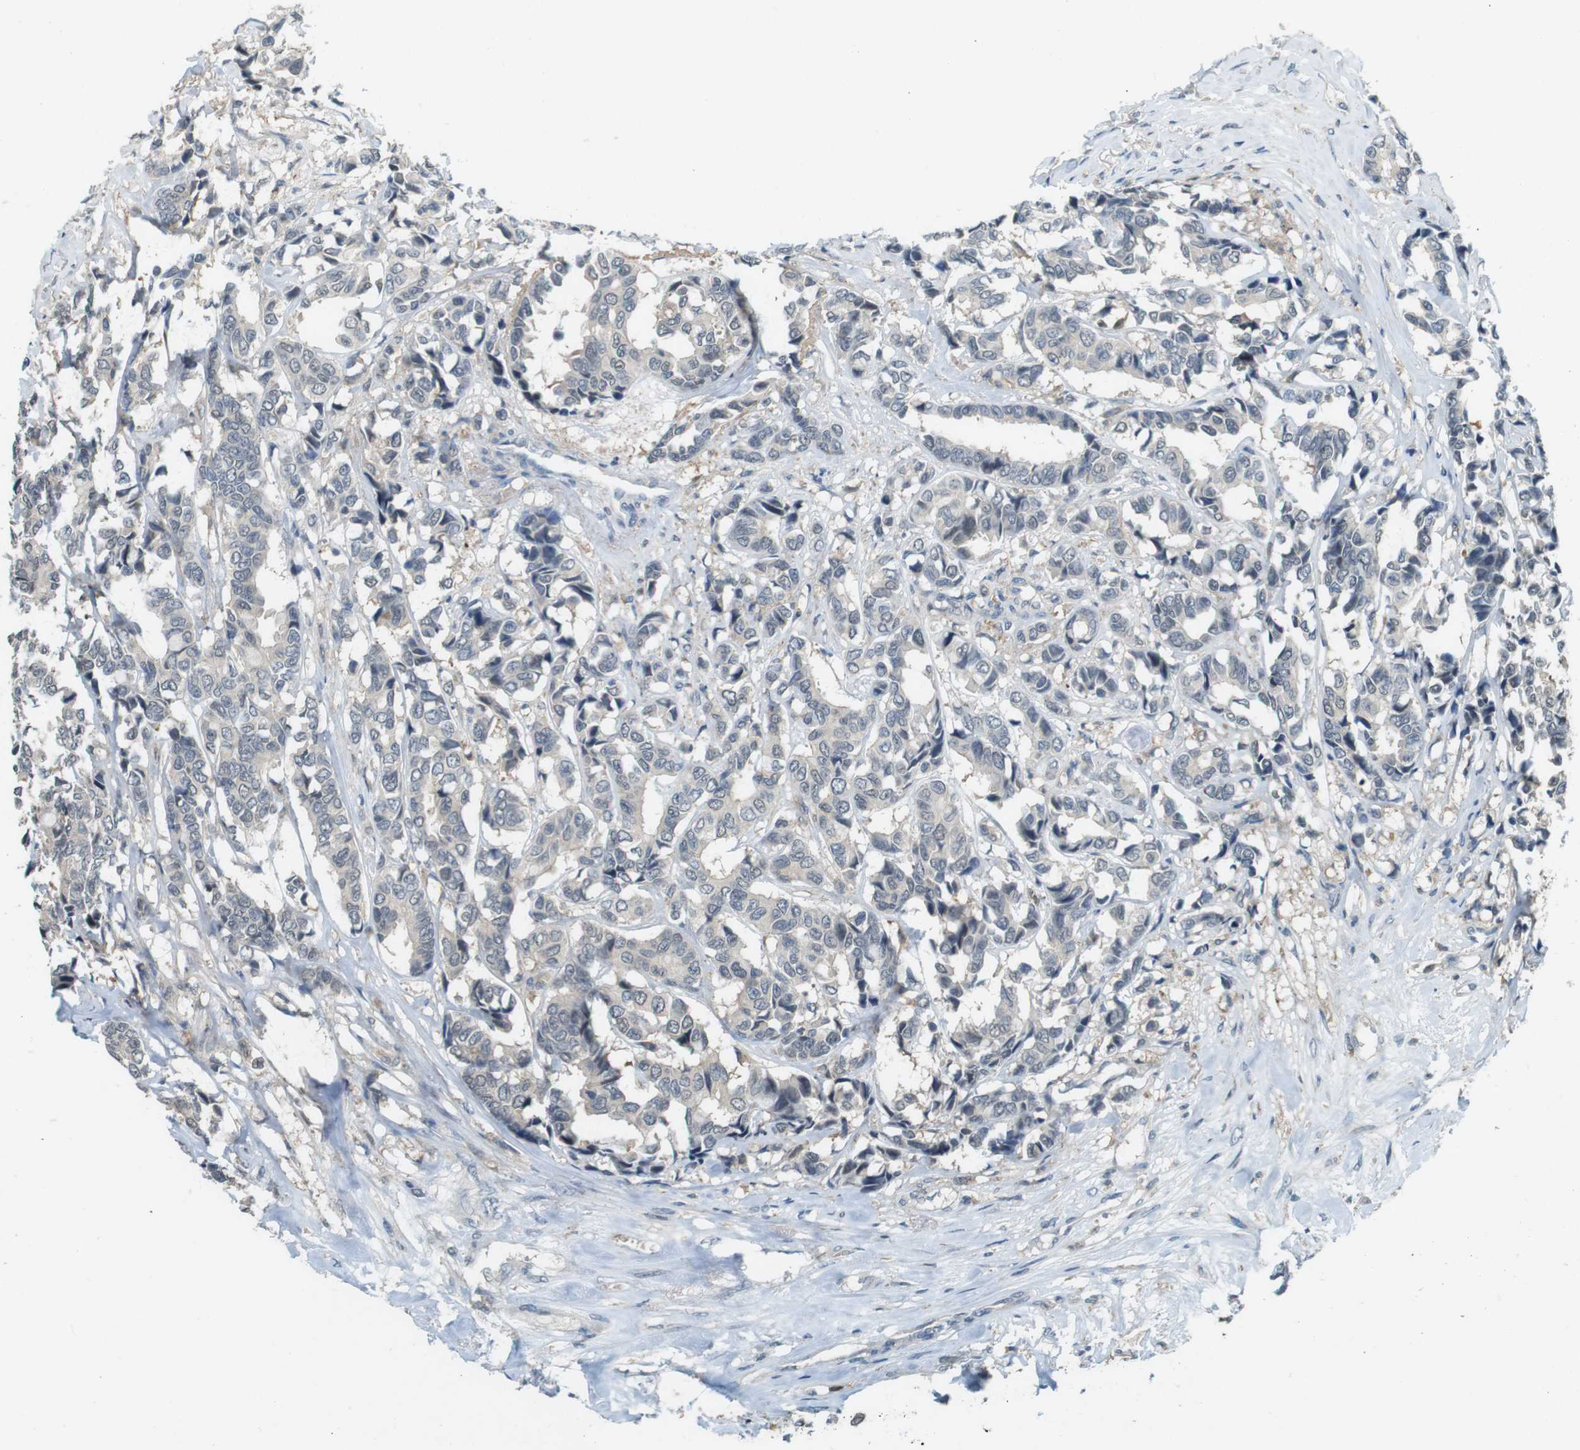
{"staining": {"intensity": "weak", "quantity": "<25%", "location": "cytoplasmic/membranous"}, "tissue": "breast cancer", "cell_type": "Tumor cells", "image_type": "cancer", "snomed": [{"axis": "morphology", "description": "Duct carcinoma"}, {"axis": "topography", "description": "Breast"}], "caption": "Immunohistochemistry (IHC) histopathology image of human breast cancer (invasive ductal carcinoma) stained for a protein (brown), which exhibits no staining in tumor cells.", "gene": "CDK14", "patient": {"sex": "female", "age": 87}}